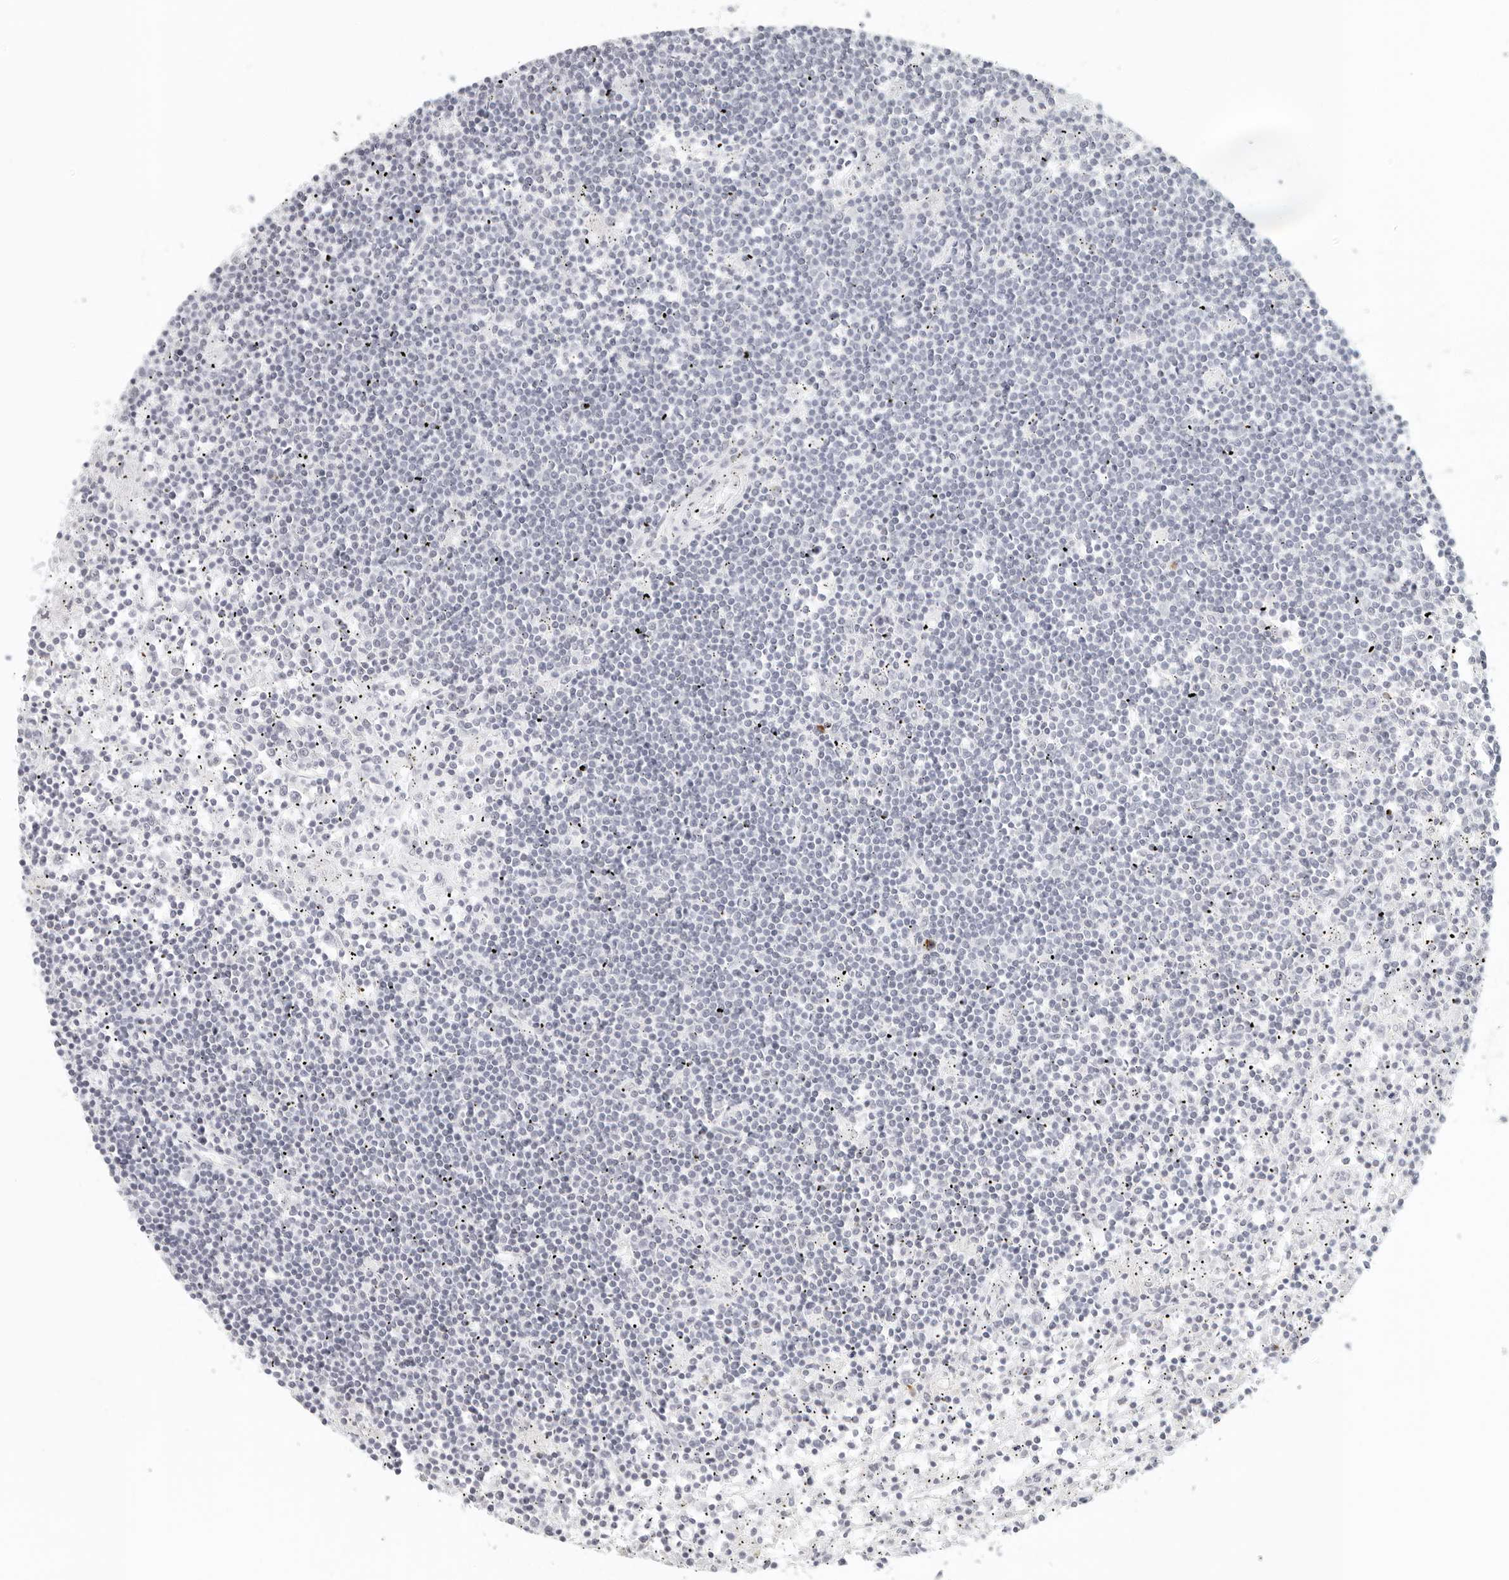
{"staining": {"intensity": "negative", "quantity": "none", "location": "none"}, "tissue": "lymphoma", "cell_type": "Tumor cells", "image_type": "cancer", "snomed": [{"axis": "morphology", "description": "Malignant lymphoma, non-Hodgkin's type, Low grade"}, {"axis": "topography", "description": "Spleen"}], "caption": "Human lymphoma stained for a protein using immunohistochemistry reveals no expression in tumor cells.", "gene": "RPS6KC1", "patient": {"sex": "male", "age": 76}}